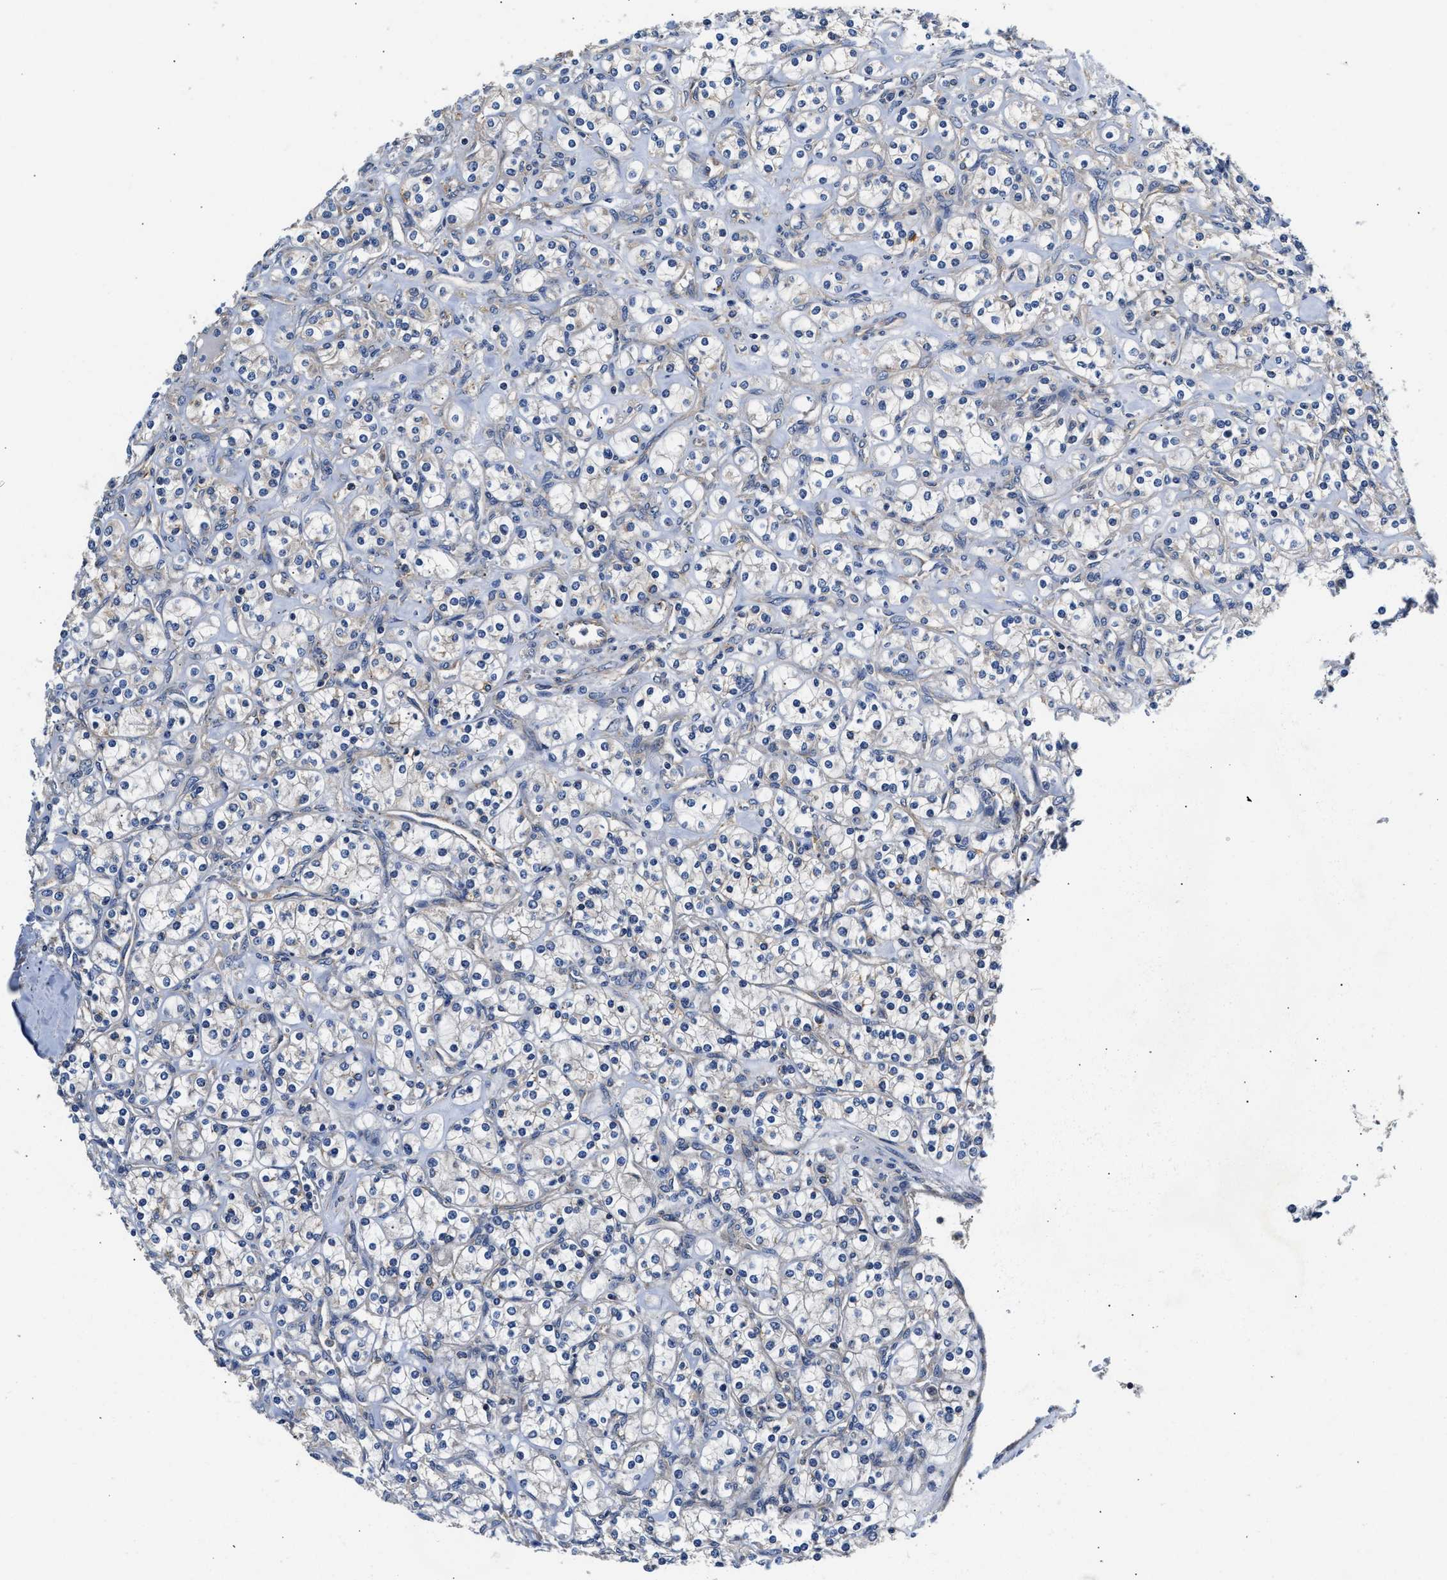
{"staining": {"intensity": "negative", "quantity": "none", "location": "none"}, "tissue": "renal cancer", "cell_type": "Tumor cells", "image_type": "cancer", "snomed": [{"axis": "morphology", "description": "Adenocarcinoma, NOS"}, {"axis": "topography", "description": "Kidney"}], "caption": "Immunohistochemical staining of renal cancer (adenocarcinoma) reveals no significant staining in tumor cells.", "gene": "TEX2", "patient": {"sex": "male", "age": 77}}